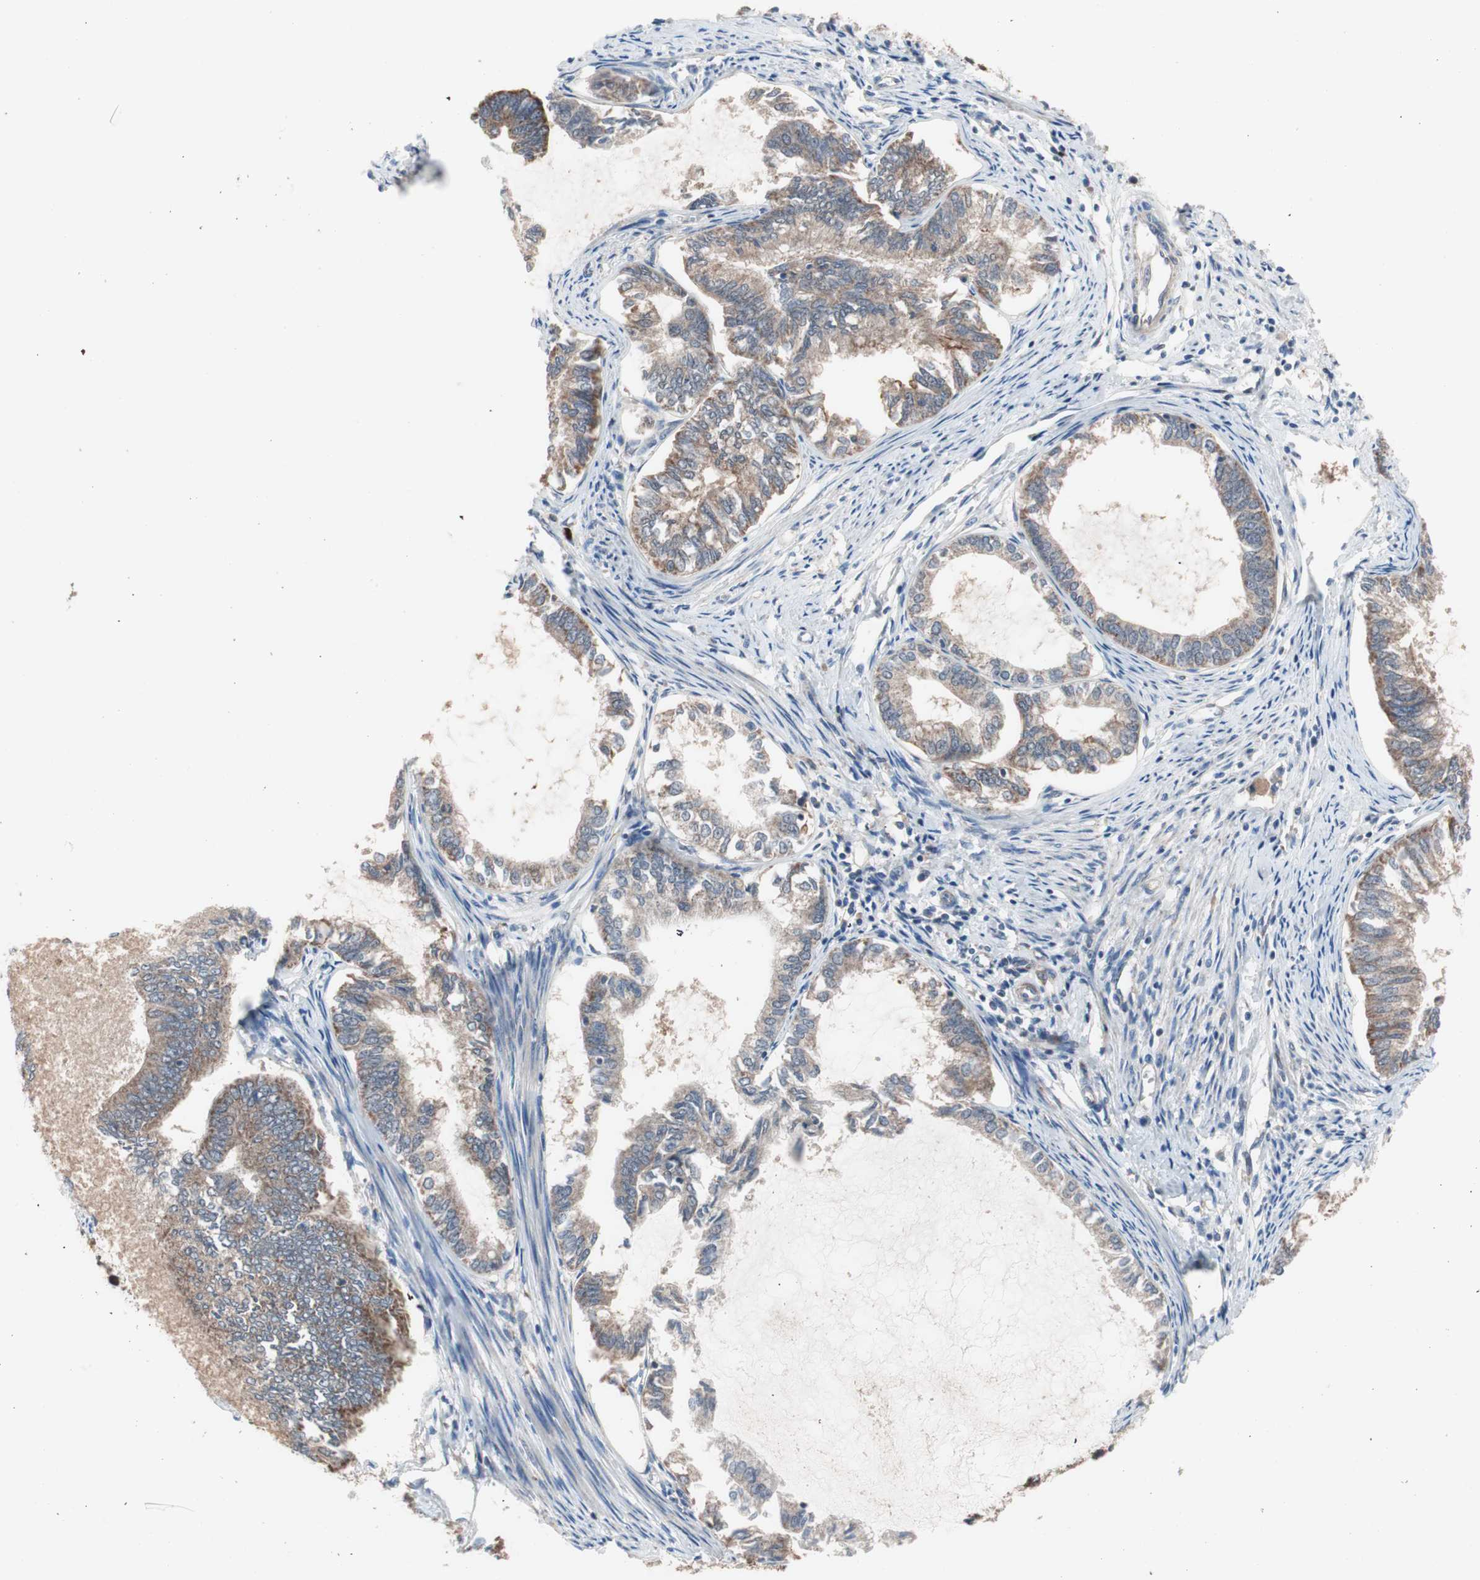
{"staining": {"intensity": "moderate", "quantity": ">75%", "location": "cytoplasmic/membranous"}, "tissue": "endometrial cancer", "cell_type": "Tumor cells", "image_type": "cancer", "snomed": [{"axis": "morphology", "description": "Adenocarcinoma, NOS"}, {"axis": "topography", "description": "Endometrium"}], "caption": "This is an image of IHC staining of endometrial cancer, which shows moderate staining in the cytoplasmic/membranous of tumor cells.", "gene": "HMBS", "patient": {"sex": "female", "age": 86}}